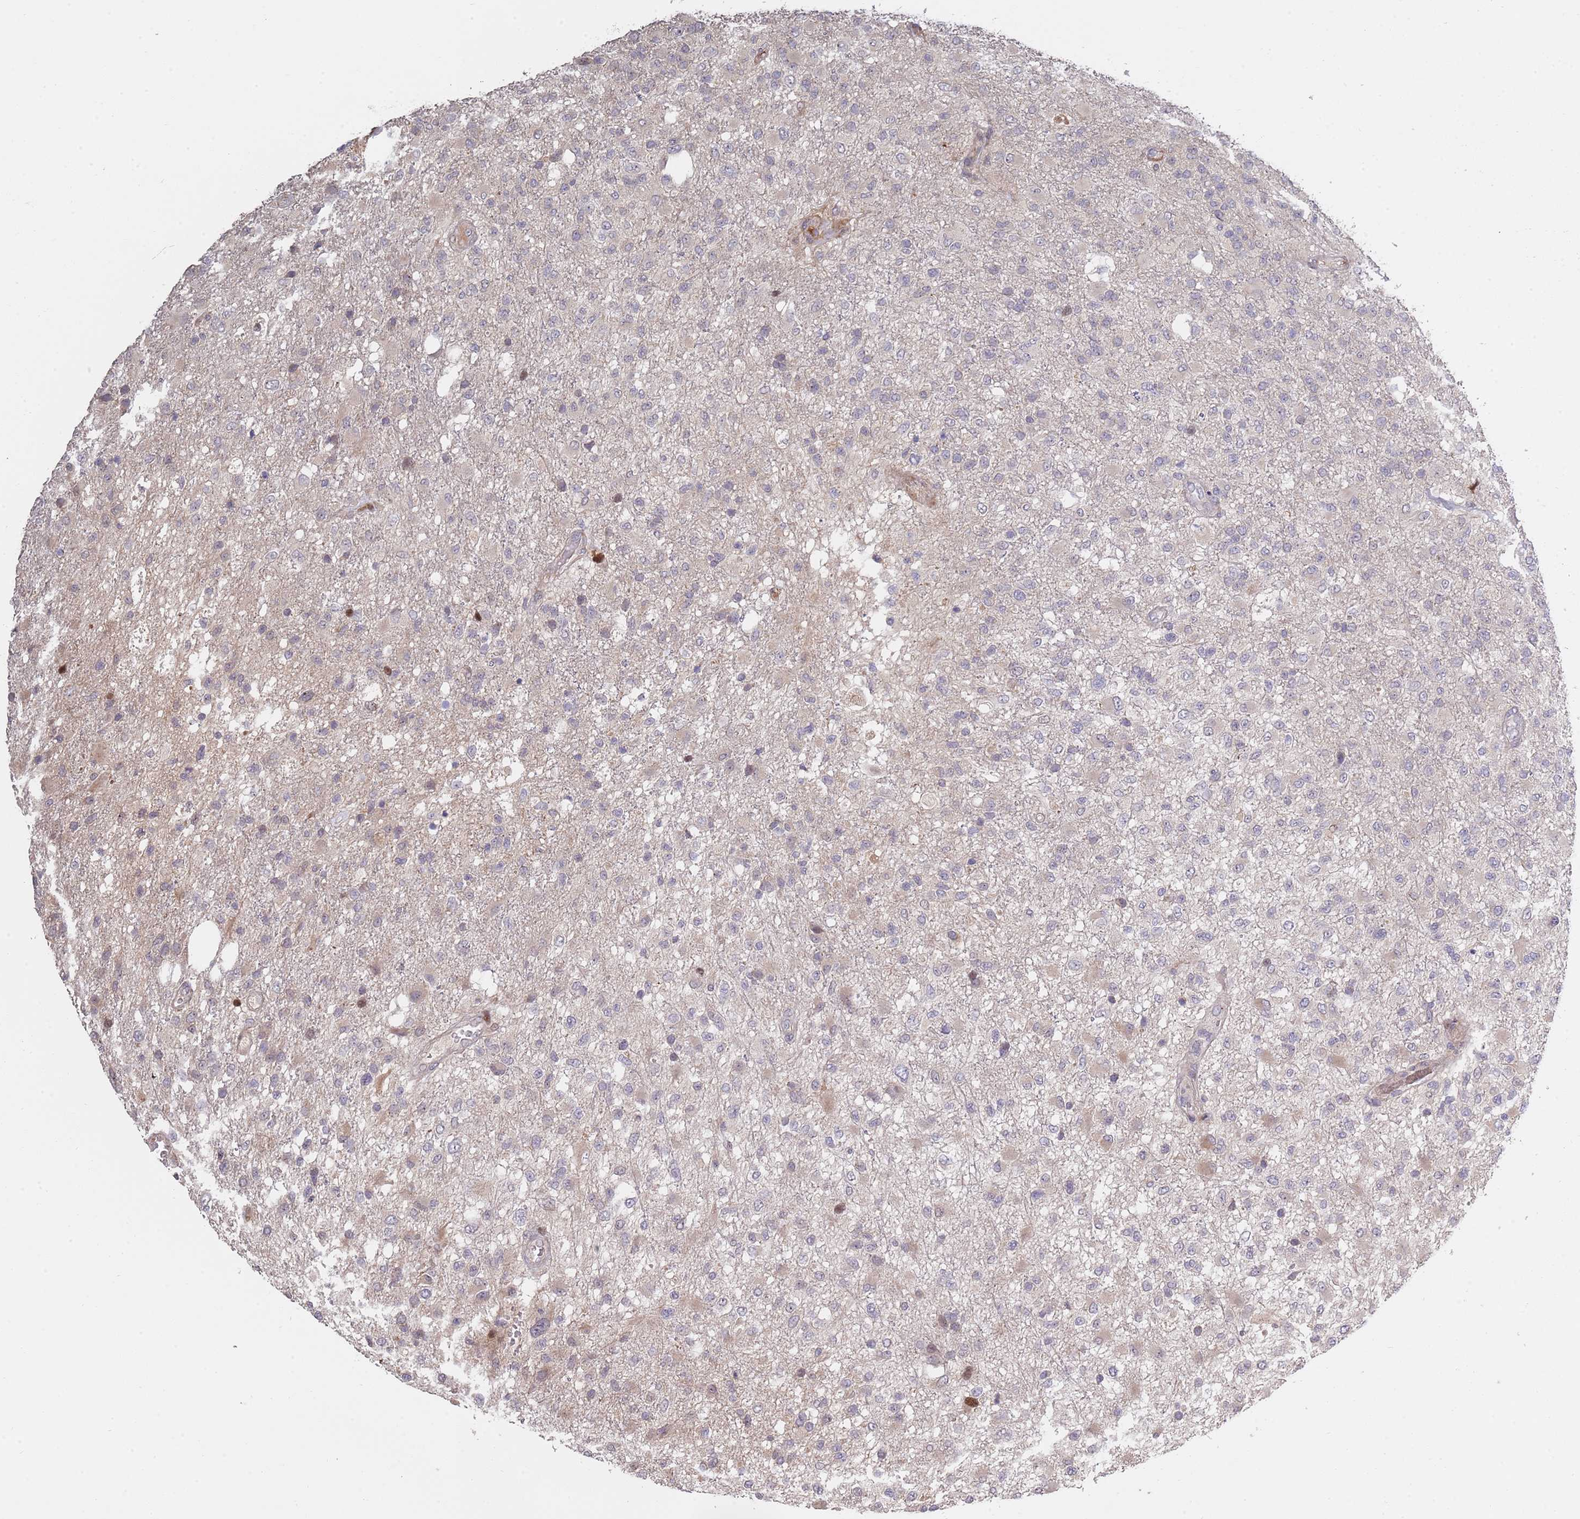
{"staining": {"intensity": "moderate", "quantity": "<25%", "location": "nuclear"}, "tissue": "glioma", "cell_type": "Tumor cells", "image_type": "cancer", "snomed": [{"axis": "morphology", "description": "Glioma, malignant, High grade"}, {"axis": "topography", "description": "Brain"}], "caption": "A high-resolution micrograph shows immunohistochemistry staining of high-grade glioma (malignant), which demonstrates moderate nuclear expression in about <25% of tumor cells. (IHC, brightfield microscopy, high magnification).", "gene": "SYNDIG1L", "patient": {"sex": "female", "age": 74}}